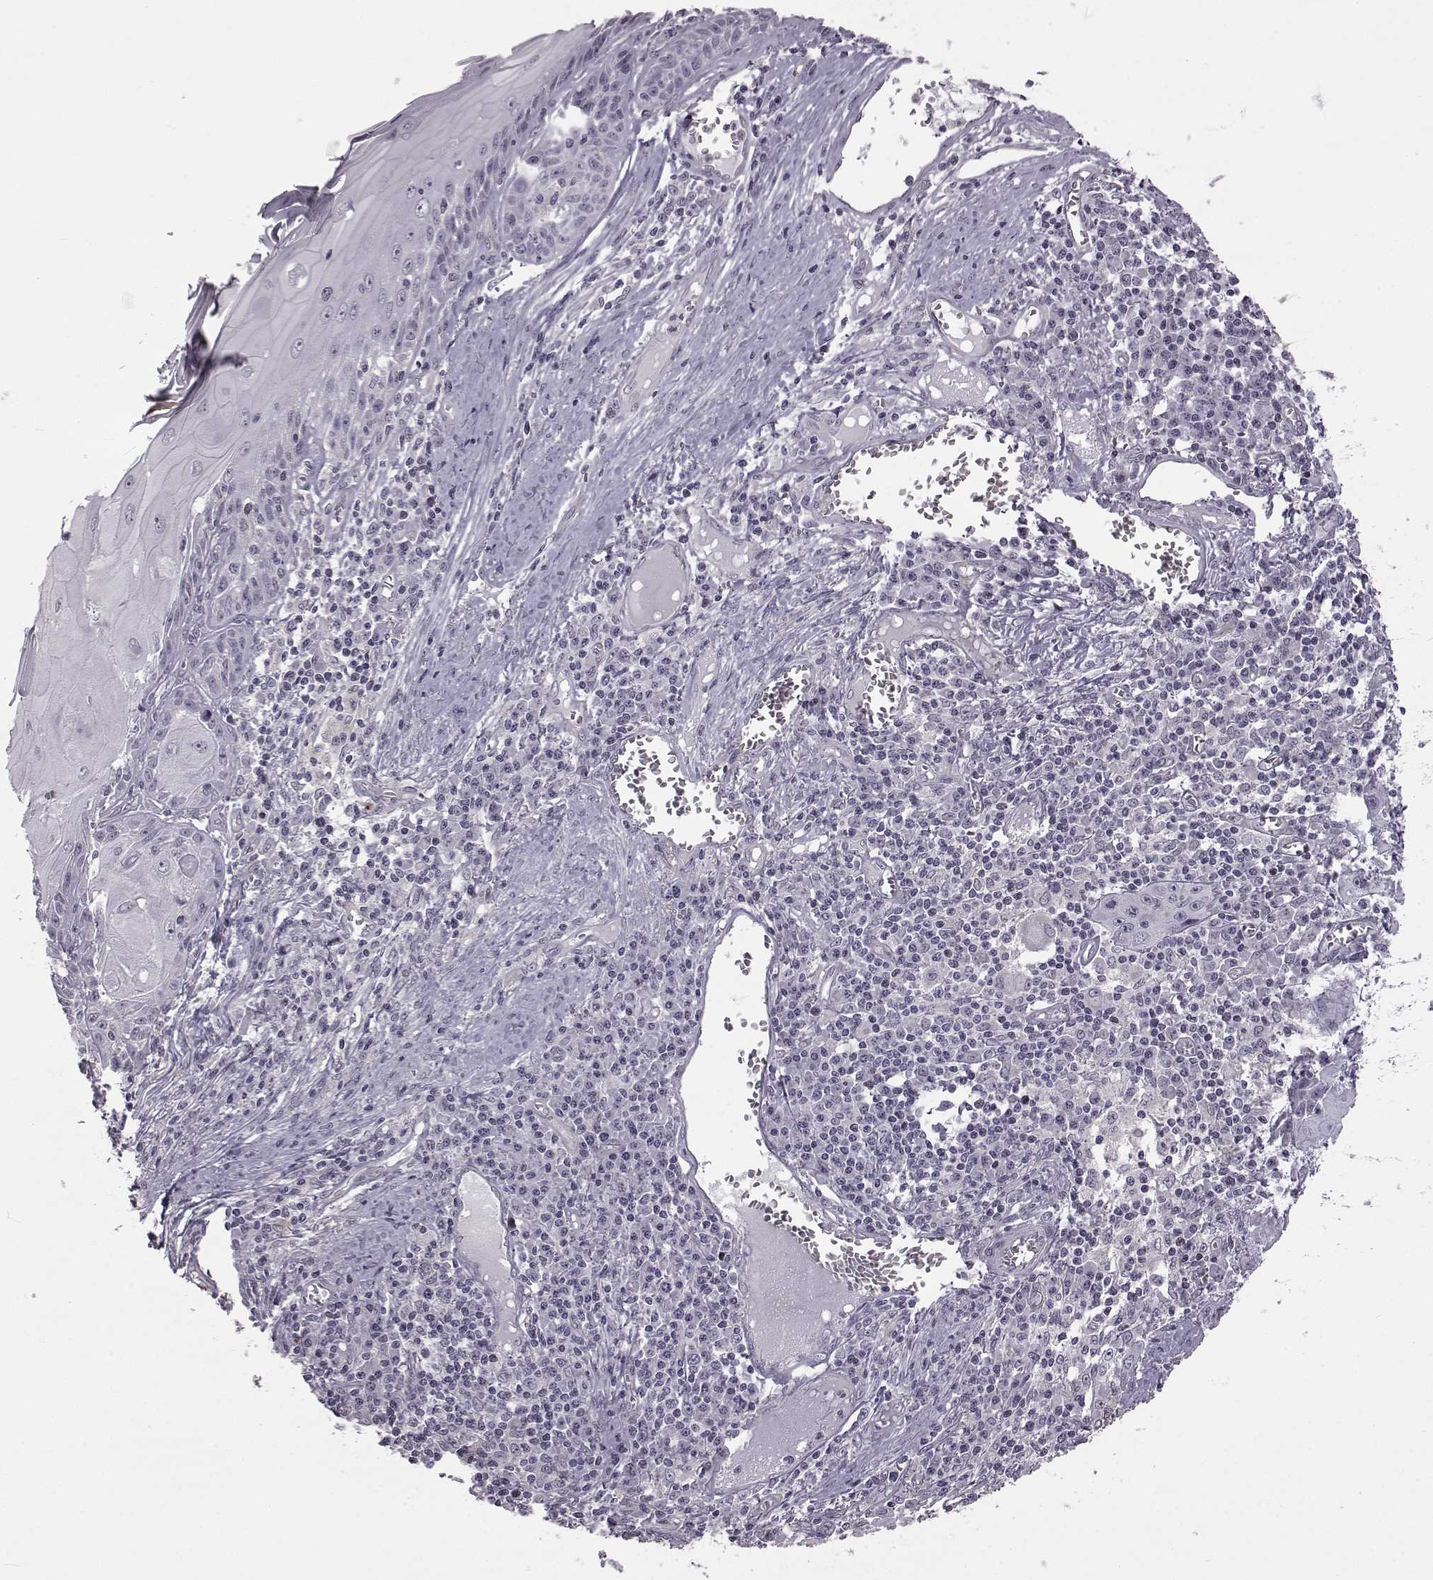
{"staining": {"intensity": "negative", "quantity": "none", "location": "none"}, "tissue": "skin cancer", "cell_type": "Tumor cells", "image_type": "cancer", "snomed": [{"axis": "morphology", "description": "Squamous cell carcinoma, NOS"}, {"axis": "topography", "description": "Skin"}, {"axis": "topography", "description": "Vulva"}], "caption": "Skin squamous cell carcinoma was stained to show a protein in brown. There is no significant positivity in tumor cells.", "gene": "GAL", "patient": {"sex": "female", "age": 85}}